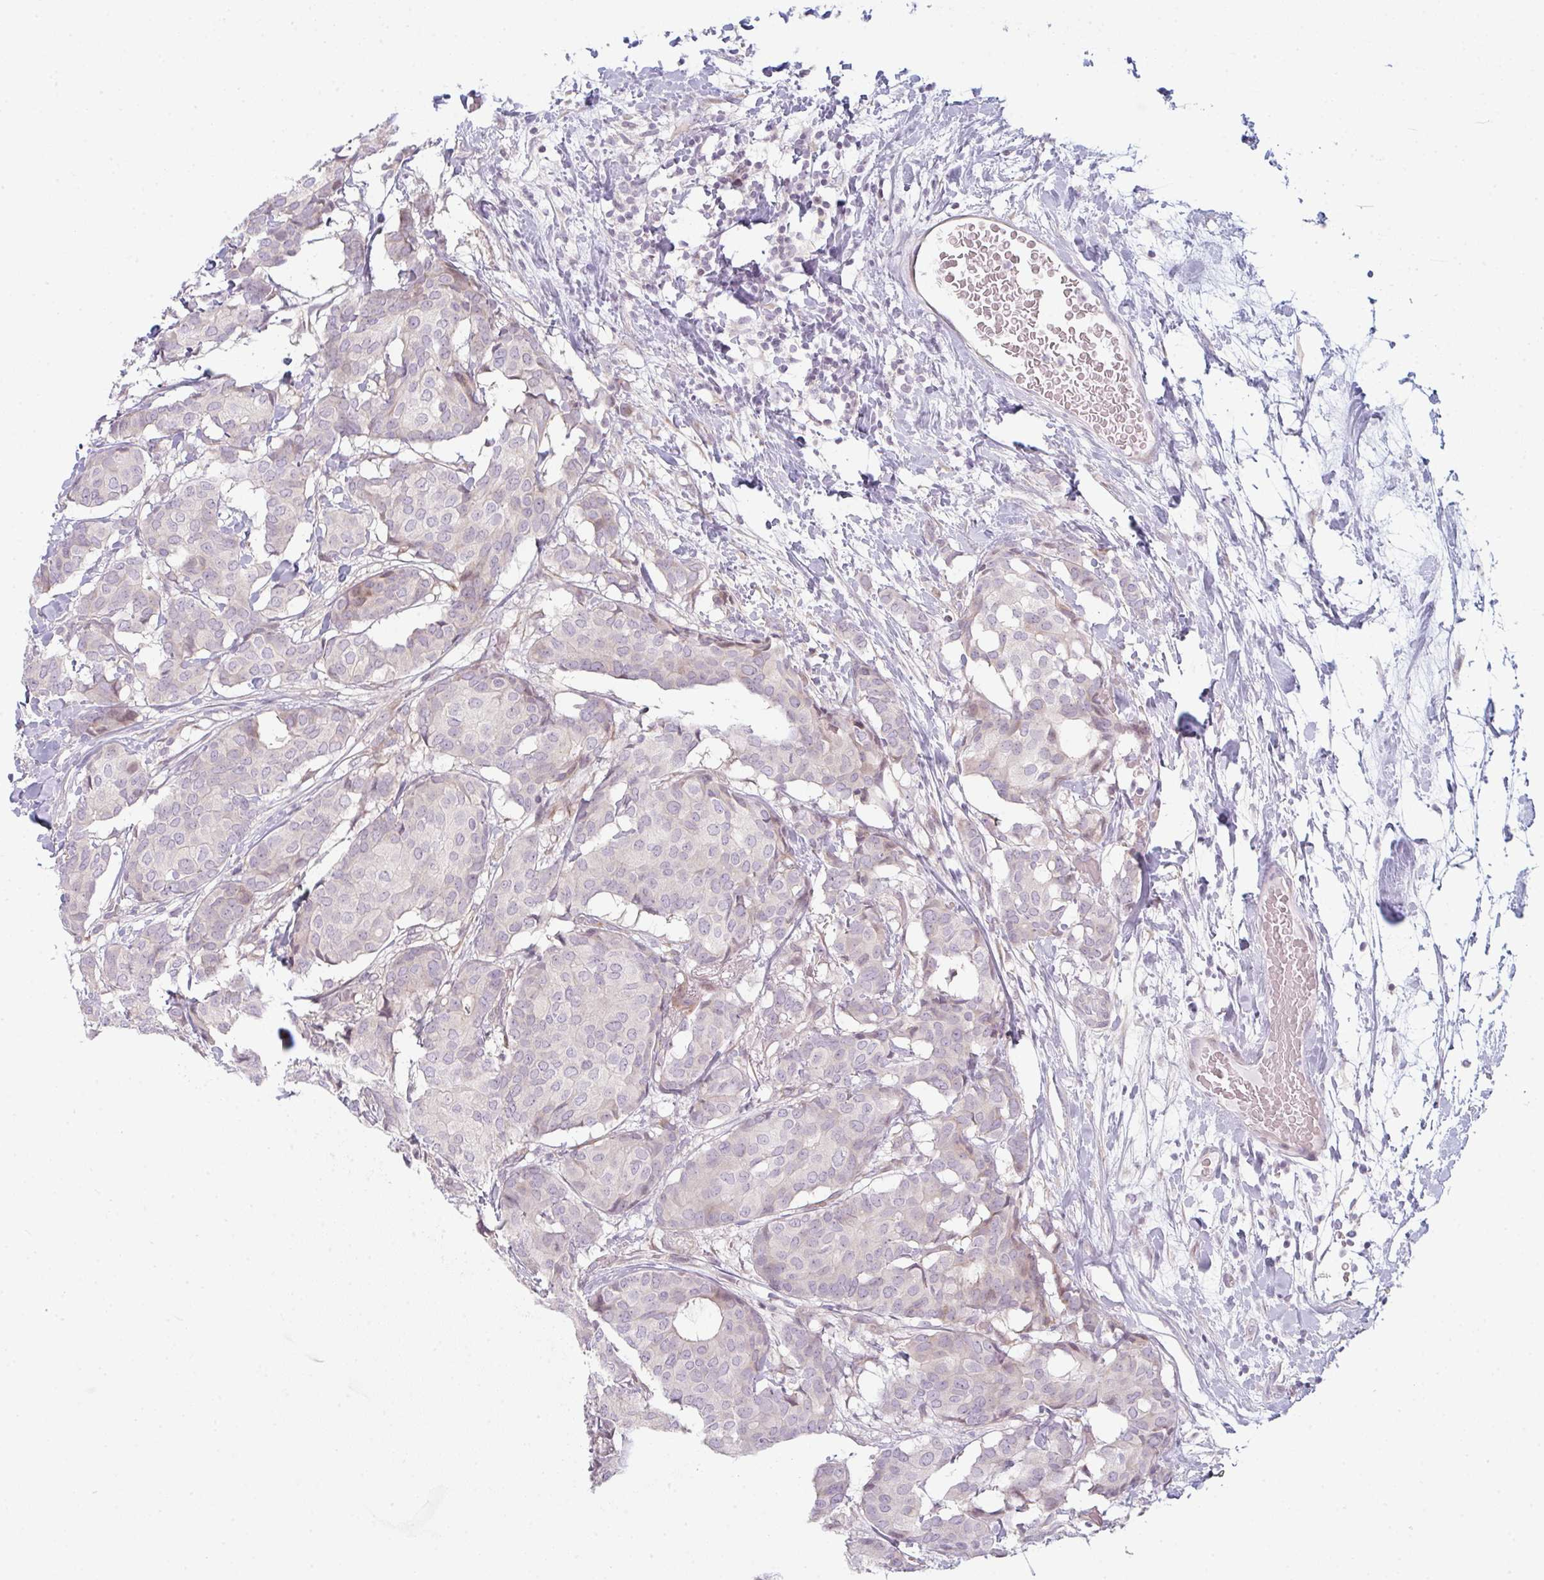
{"staining": {"intensity": "negative", "quantity": "none", "location": "none"}, "tissue": "breast cancer", "cell_type": "Tumor cells", "image_type": "cancer", "snomed": [{"axis": "morphology", "description": "Duct carcinoma"}, {"axis": "topography", "description": "Breast"}], "caption": "A micrograph of invasive ductal carcinoma (breast) stained for a protein exhibits no brown staining in tumor cells. (Stains: DAB (3,3'-diaminobenzidine) IHC with hematoxylin counter stain, Microscopy: brightfield microscopy at high magnification).", "gene": "TMEM237", "patient": {"sex": "female", "age": 75}}